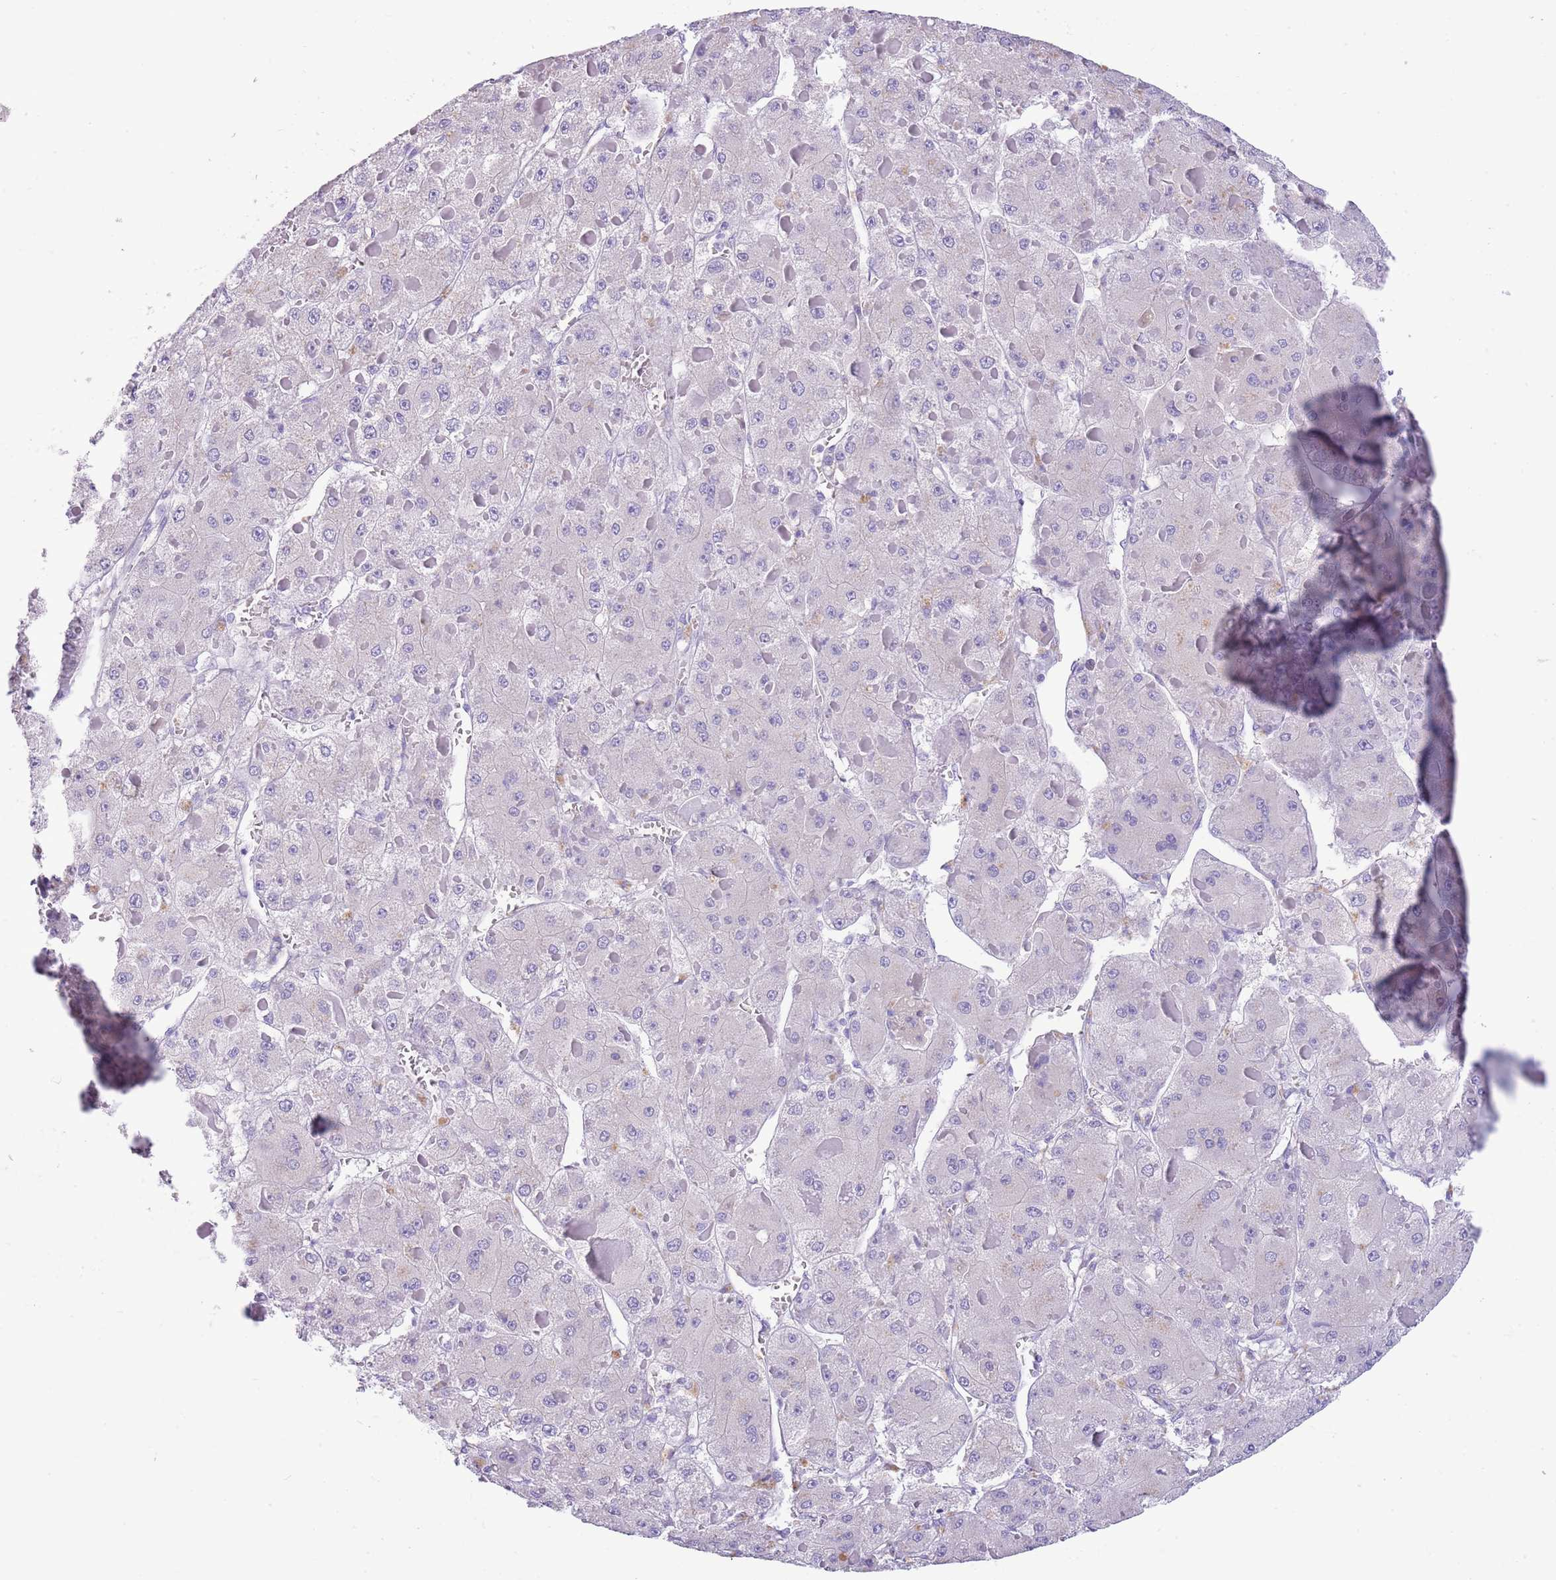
{"staining": {"intensity": "negative", "quantity": "none", "location": "none"}, "tissue": "liver cancer", "cell_type": "Tumor cells", "image_type": "cancer", "snomed": [{"axis": "morphology", "description": "Carcinoma, Hepatocellular, NOS"}, {"axis": "topography", "description": "Liver"}], "caption": "Tumor cells show no significant expression in liver cancer.", "gene": "TOX2", "patient": {"sex": "female", "age": 73}}